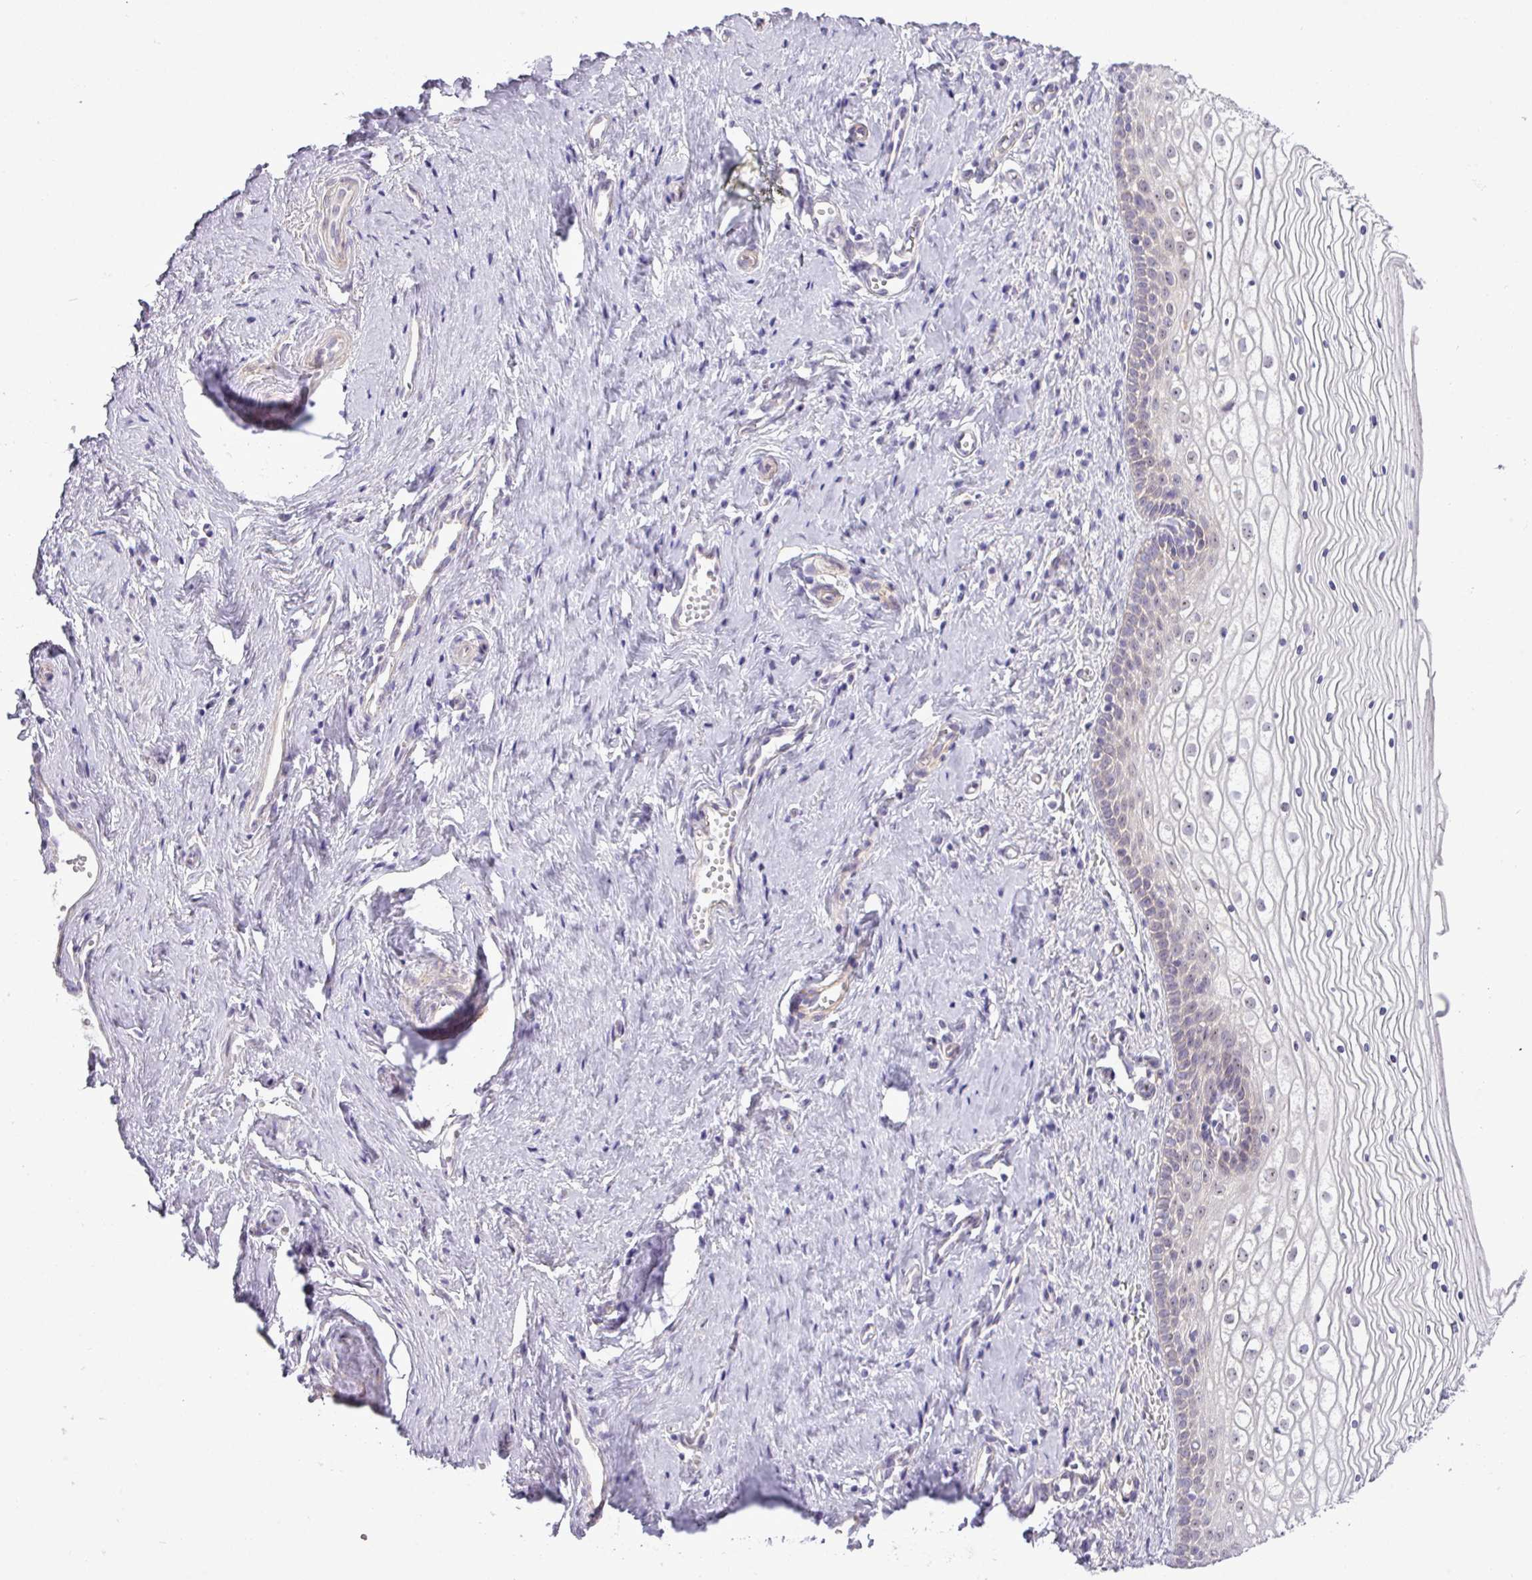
{"staining": {"intensity": "moderate", "quantity": "25%-75%", "location": "nuclear"}, "tissue": "vagina", "cell_type": "Squamous epithelial cells", "image_type": "normal", "snomed": [{"axis": "morphology", "description": "Normal tissue, NOS"}, {"axis": "topography", "description": "Vagina"}], "caption": "Protein staining shows moderate nuclear expression in approximately 25%-75% of squamous epithelial cells in normal vagina. (DAB = brown stain, brightfield microscopy at high magnification).", "gene": "MAK16", "patient": {"sex": "female", "age": 59}}